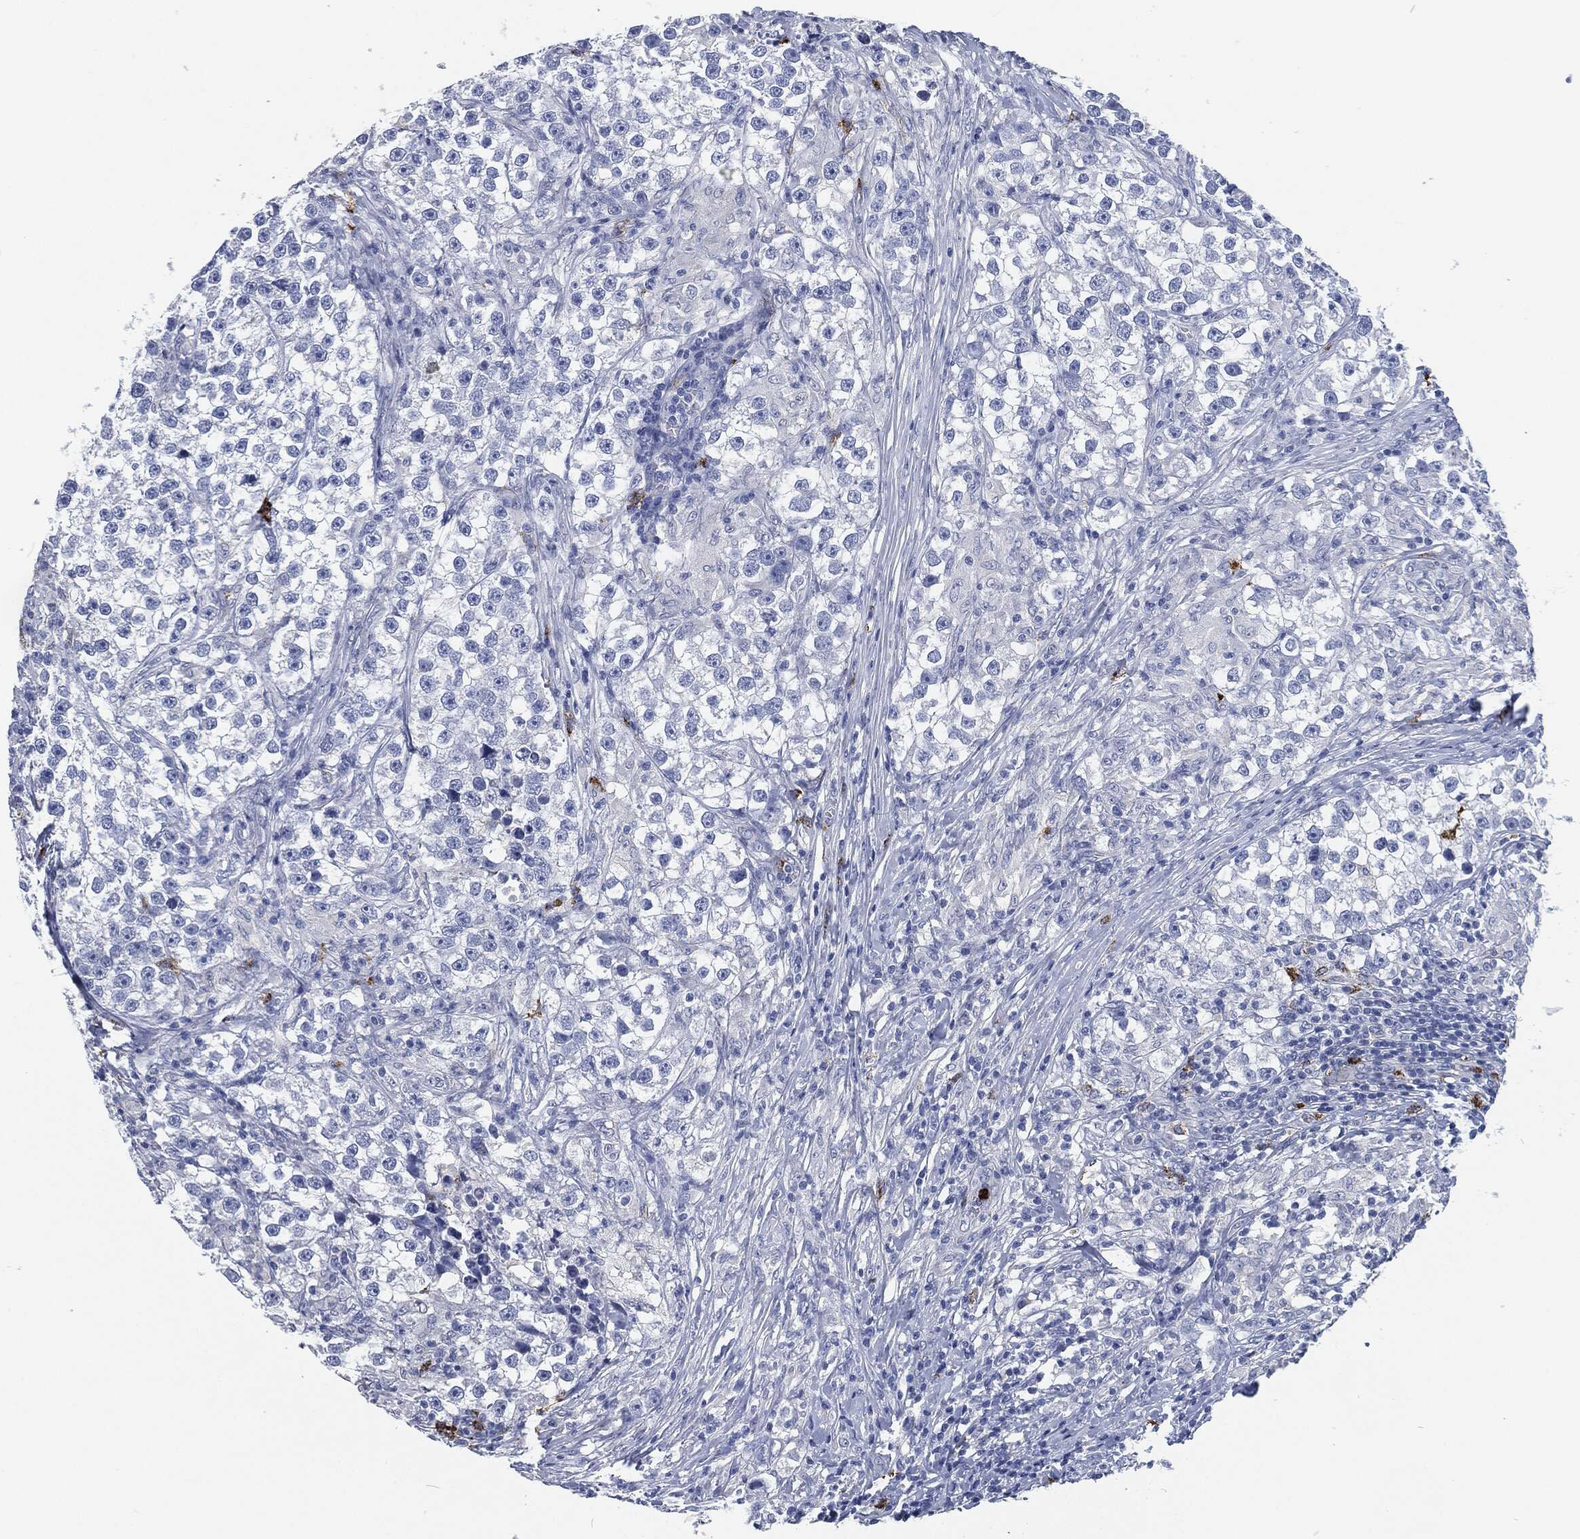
{"staining": {"intensity": "negative", "quantity": "none", "location": "none"}, "tissue": "testis cancer", "cell_type": "Tumor cells", "image_type": "cancer", "snomed": [{"axis": "morphology", "description": "Seminoma, NOS"}, {"axis": "topography", "description": "Testis"}], "caption": "This is a micrograph of immunohistochemistry staining of seminoma (testis), which shows no staining in tumor cells.", "gene": "MPO", "patient": {"sex": "male", "age": 46}}